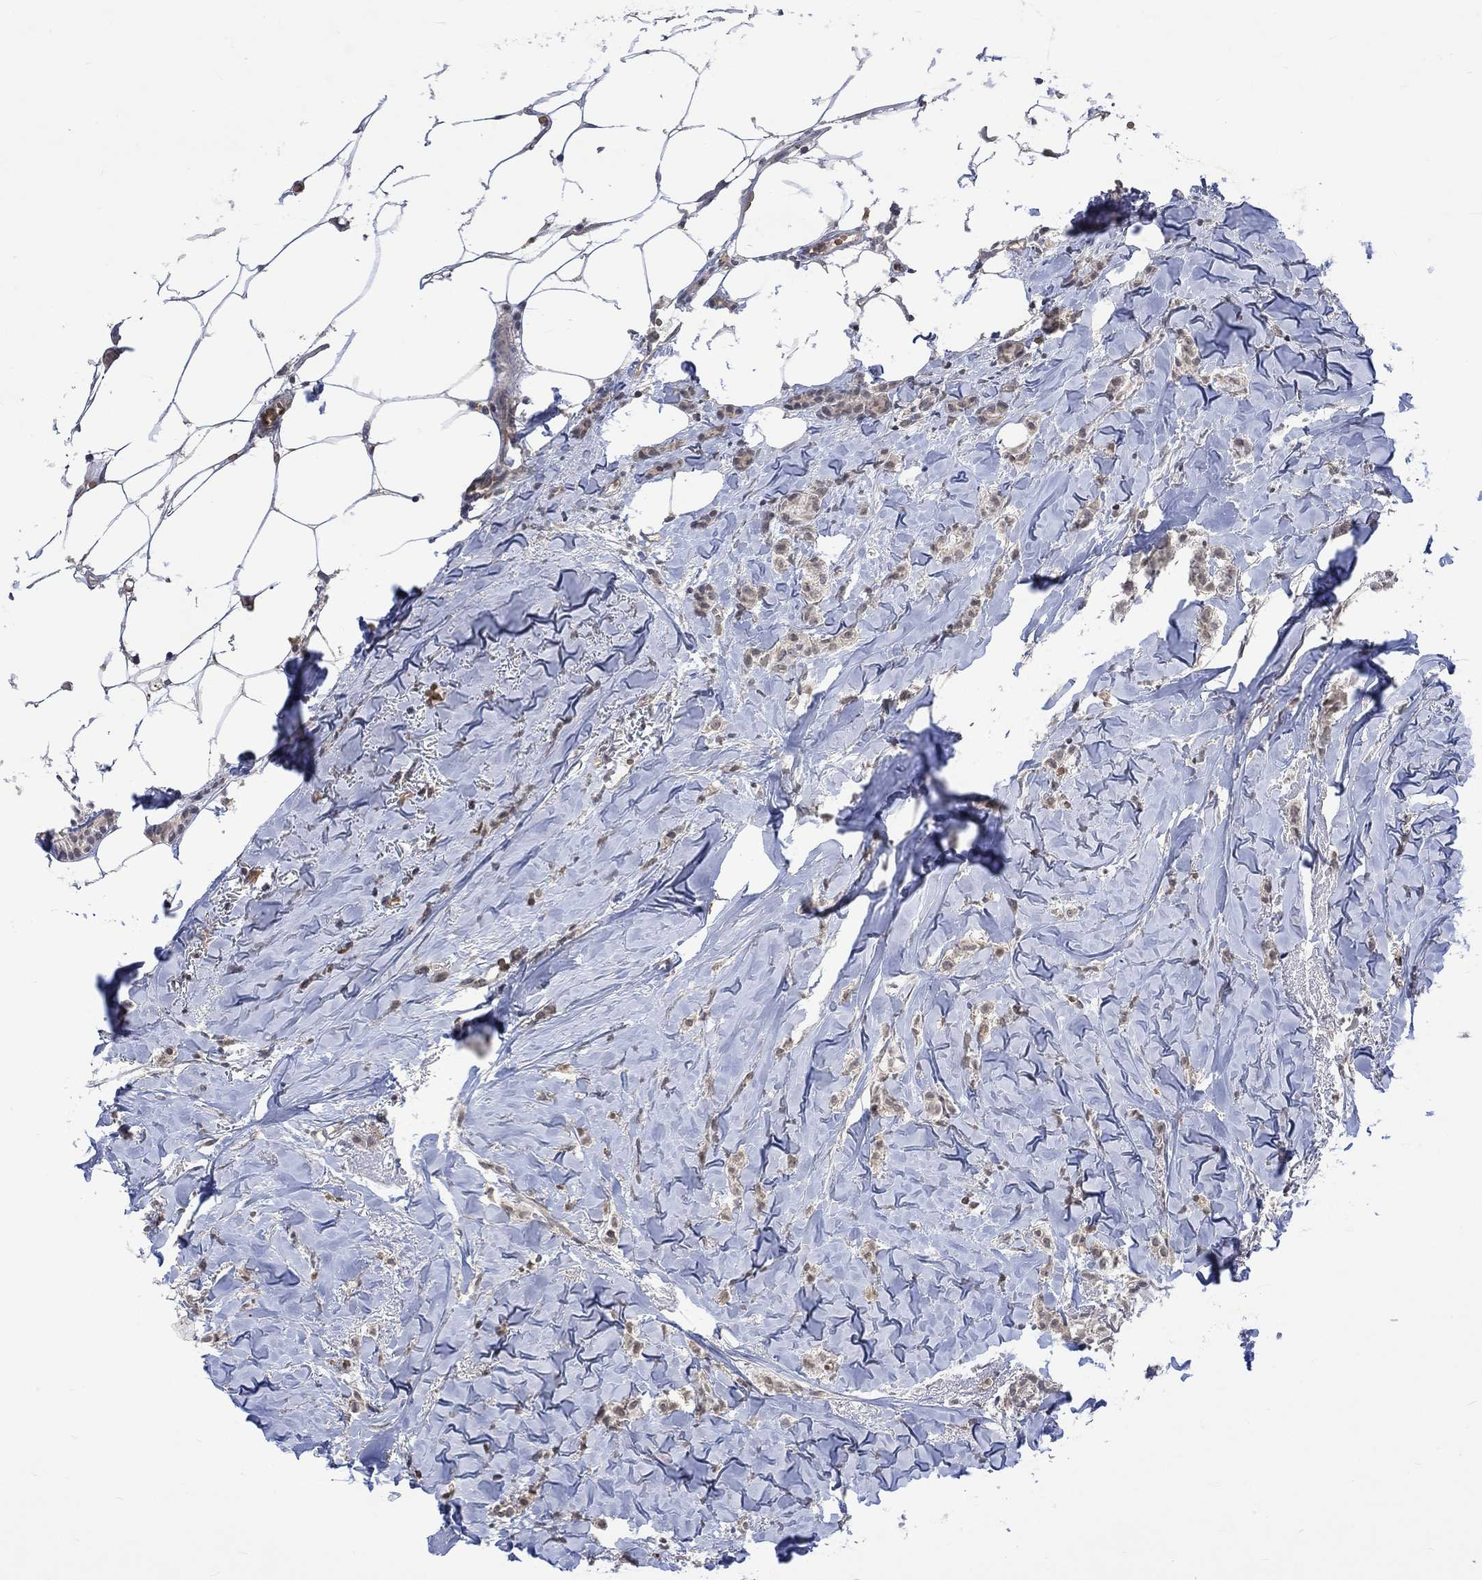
{"staining": {"intensity": "weak", "quantity": ">75%", "location": "cytoplasmic/membranous"}, "tissue": "breast cancer", "cell_type": "Tumor cells", "image_type": "cancer", "snomed": [{"axis": "morphology", "description": "Duct carcinoma"}, {"axis": "topography", "description": "Breast"}], "caption": "Approximately >75% of tumor cells in breast intraductal carcinoma exhibit weak cytoplasmic/membranous protein expression as visualized by brown immunohistochemical staining.", "gene": "GRIN2D", "patient": {"sex": "female", "age": 85}}